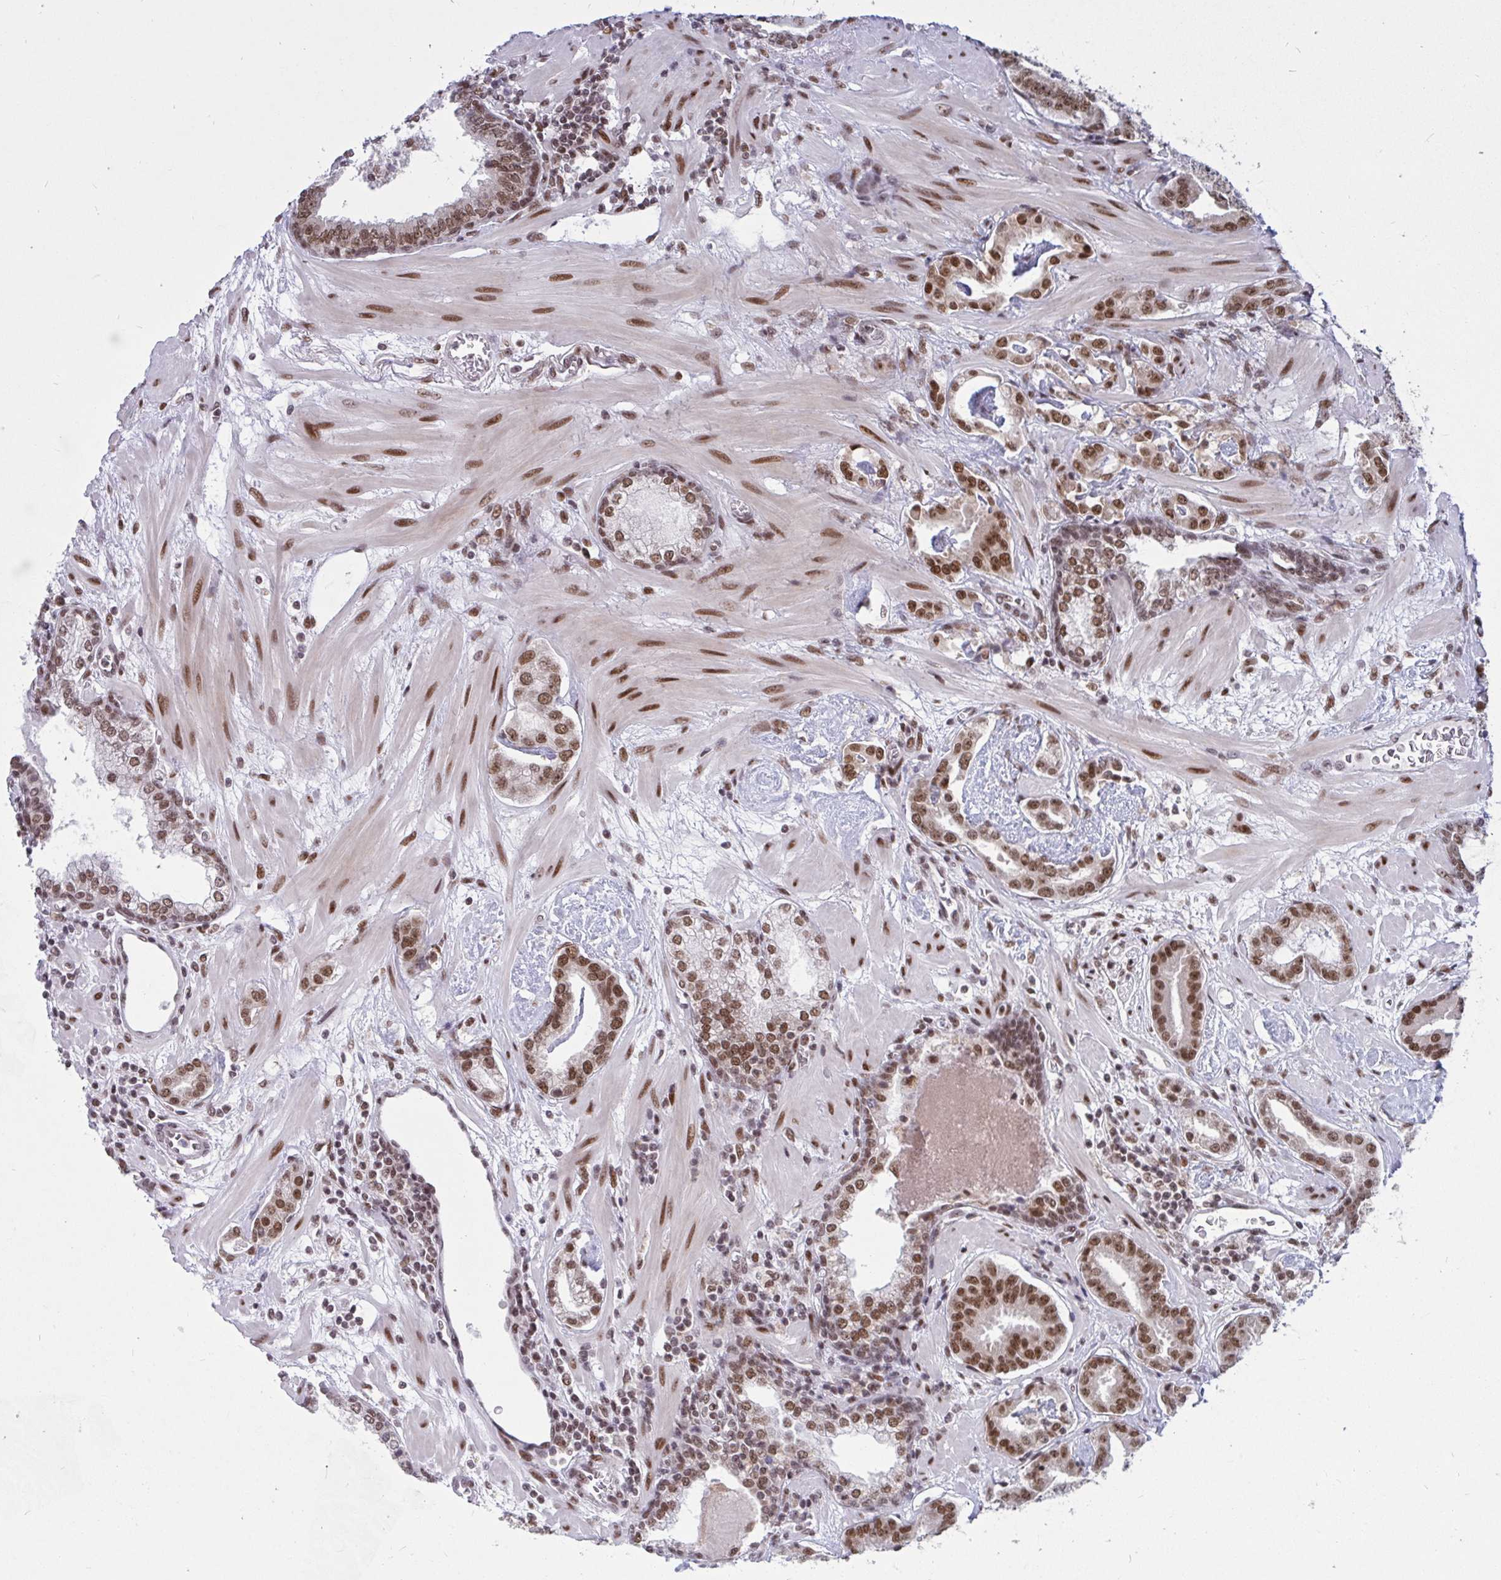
{"staining": {"intensity": "strong", "quantity": ">75%", "location": "nuclear"}, "tissue": "prostate cancer", "cell_type": "Tumor cells", "image_type": "cancer", "snomed": [{"axis": "morphology", "description": "Adenocarcinoma, Low grade"}, {"axis": "topography", "description": "Prostate"}], "caption": "Protein staining by immunohistochemistry reveals strong nuclear expression in approximately >75% of tumor cells in prostate low-grade adenocarcinoma.", "gene": "PHF10", "patient": {"sex": "male", "age": 62}}